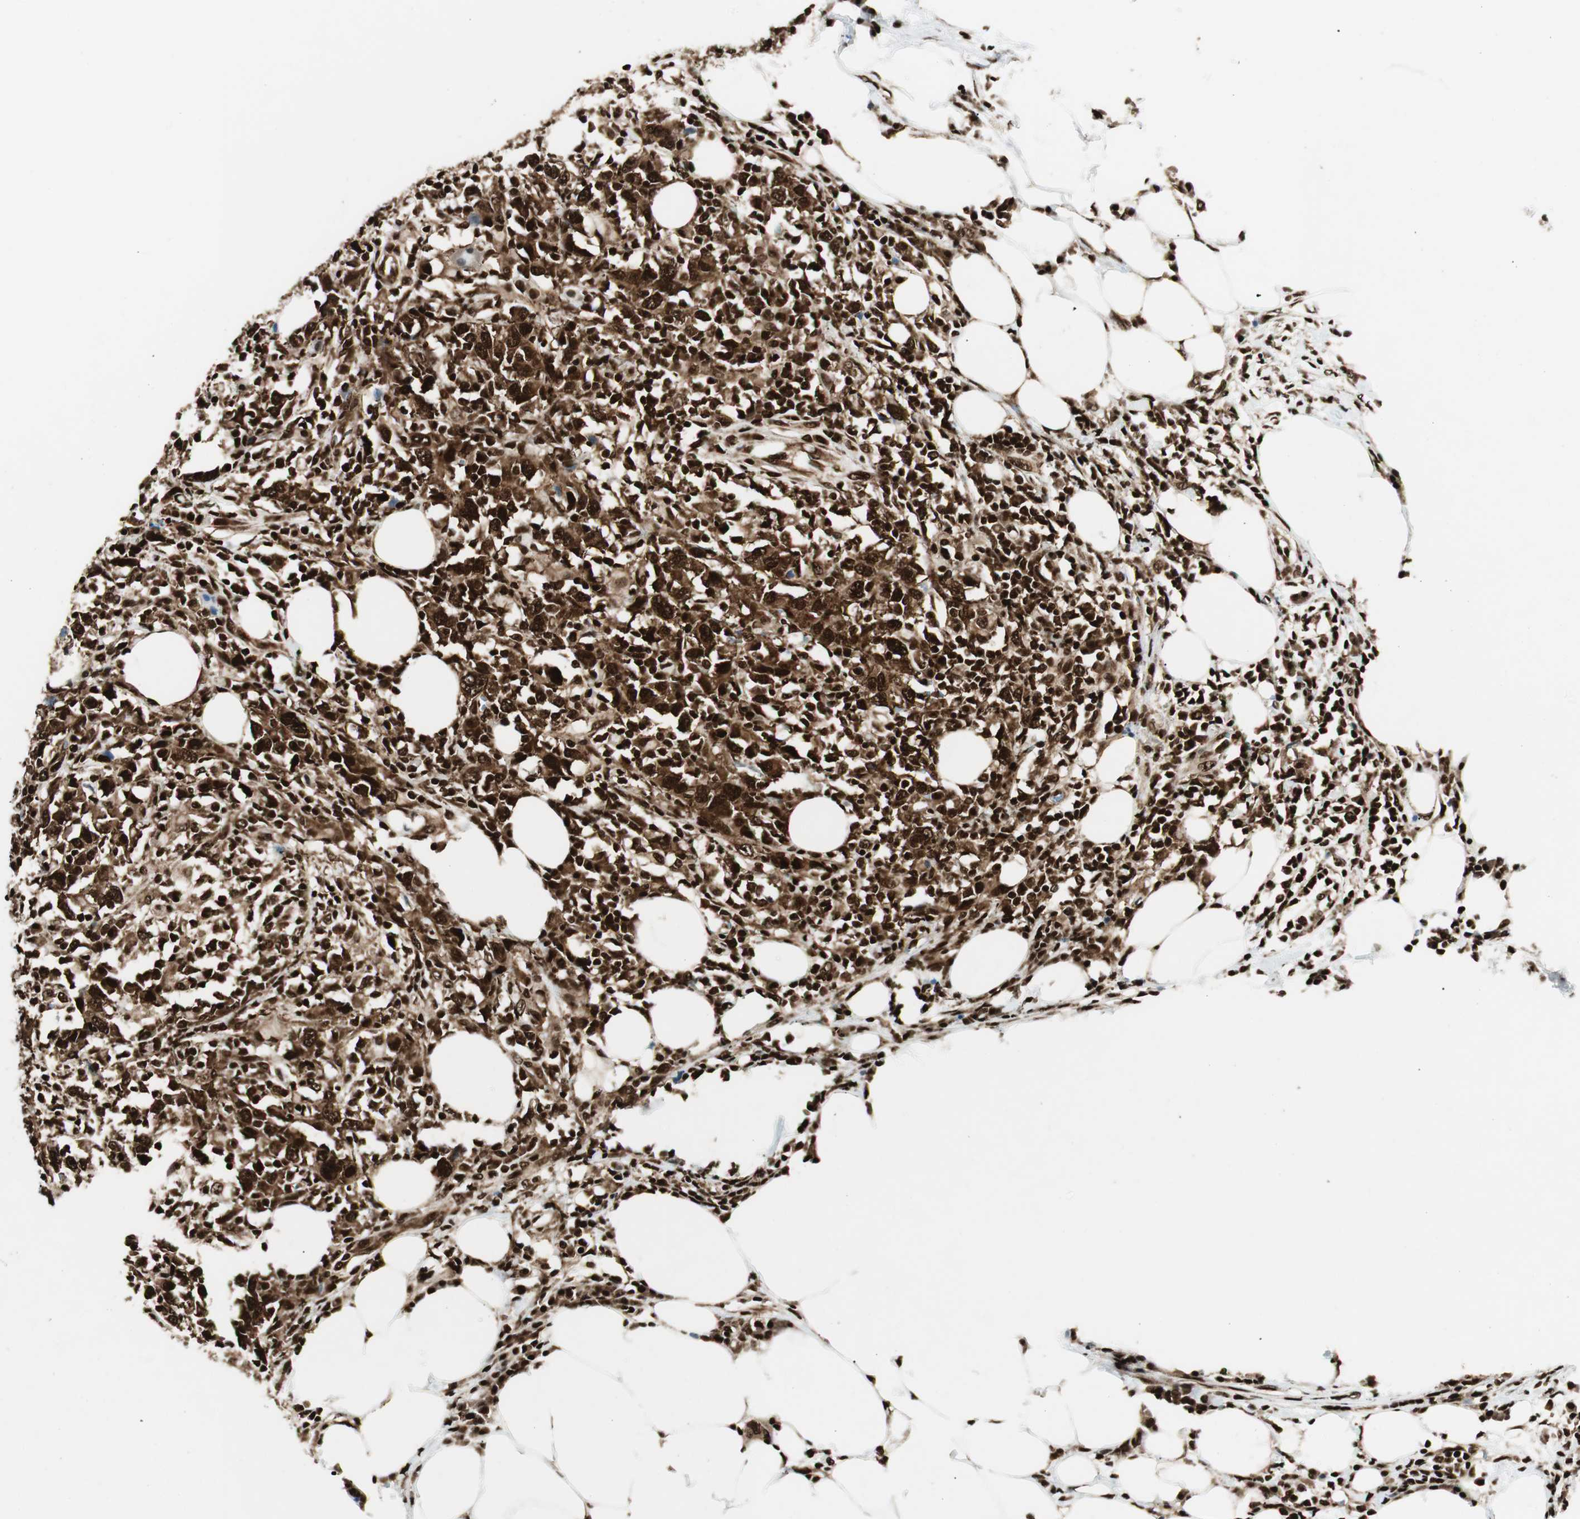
{"staining": {"intensity": "strong", "quantity": ">75%", "location": "nuclear"}, "tissue": "urothelial cancer", "cell_type": "Tumor cells", "image_type": "cancer", "snomed": [{"axis": "morphology", "description": "Urothelial carcinoma, High grade"}, {"axis": "topography", "description": "Urinary bladder"}], "caption": "A photomicrograph showing strong nuclear positivity in about >75% of tumor cells in high-grade urothelial carcinoma, as visualized by brown immunohistochemical staining.", "gene": "EWSR1", "patient": {"sex": "male", "age": 61}}